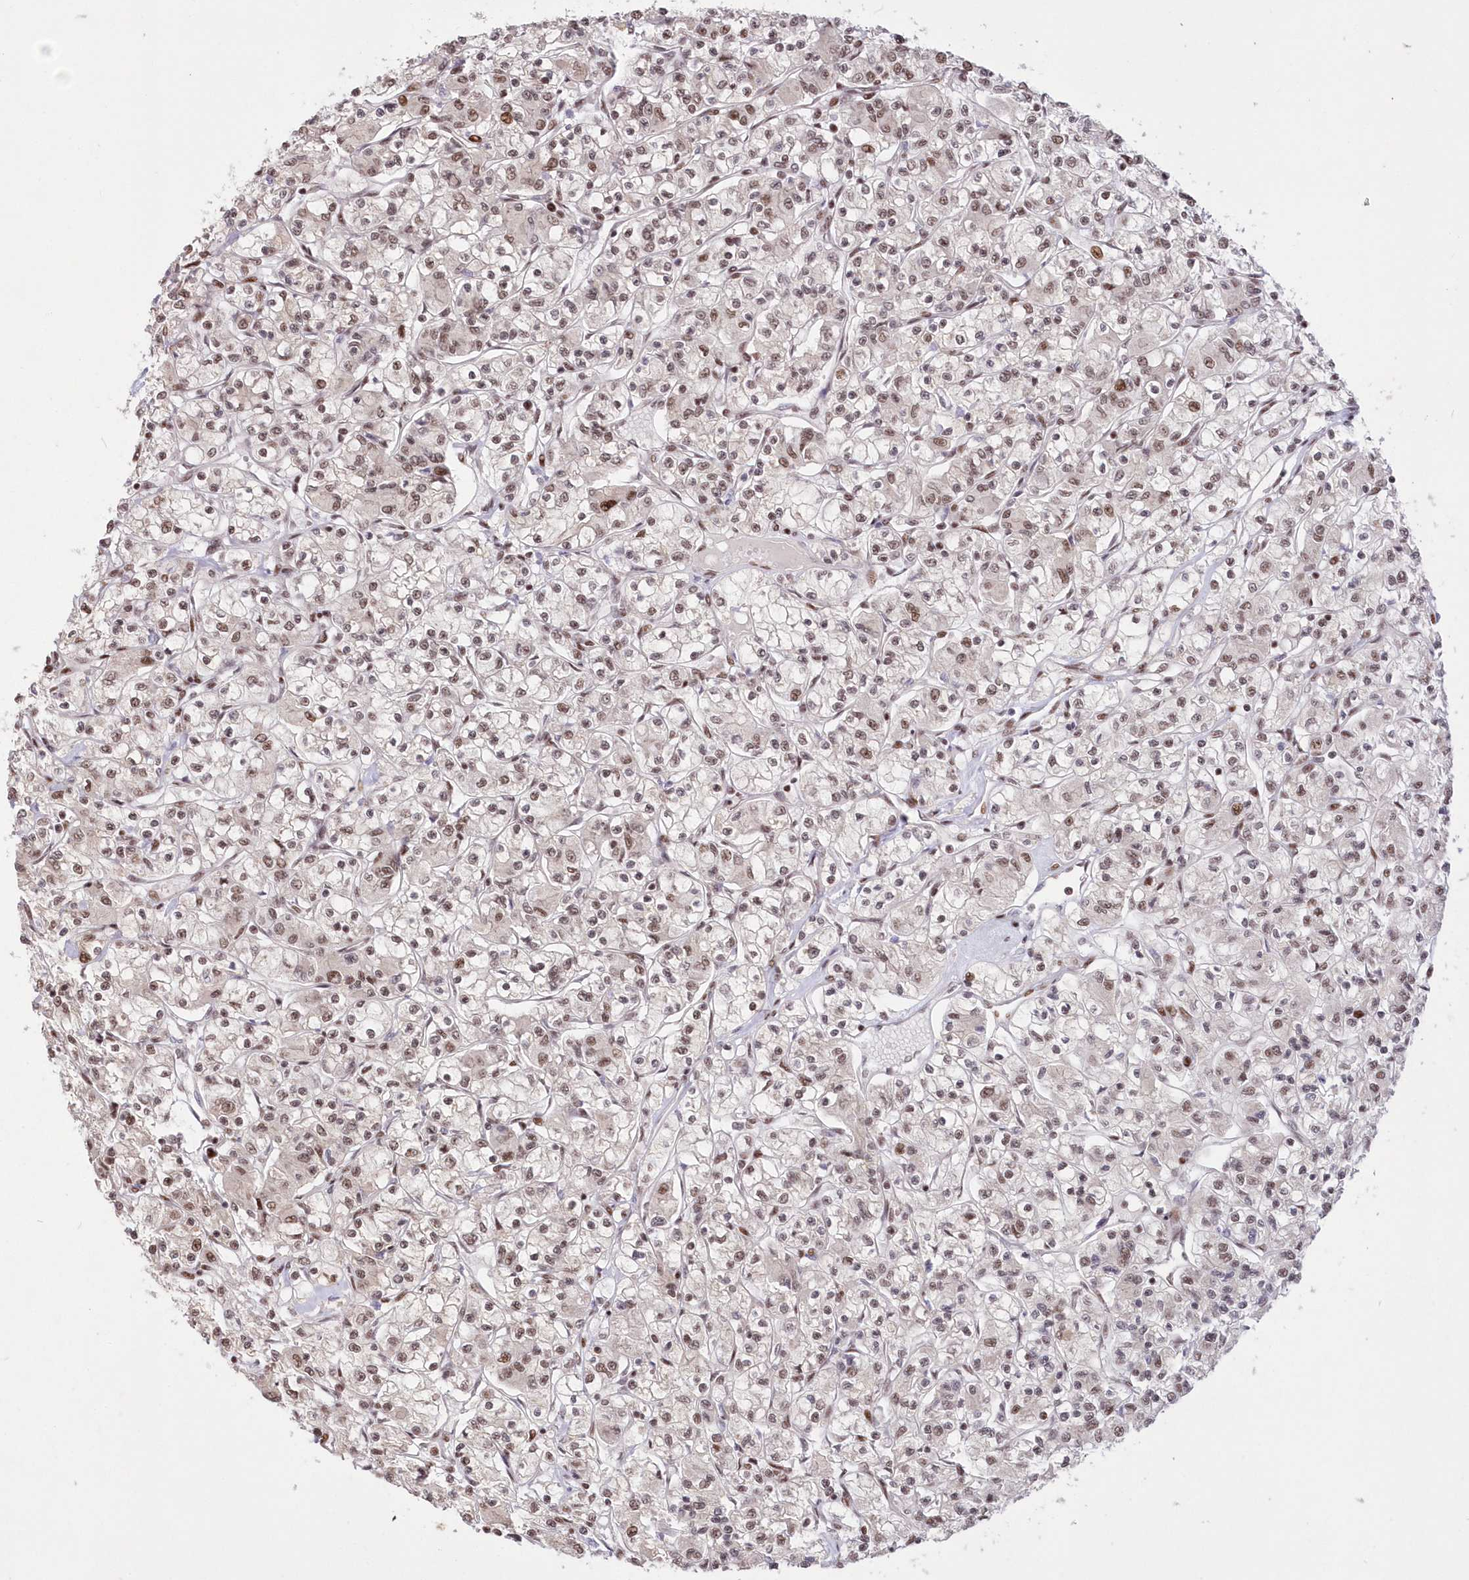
{"staining": {"intensity": "weak", "quantity": ">75%", "location": "nuclear"}, "tissue": "renal cancer", "cell_type": "Tumor cells", "image_type": "cancer", "snomed": [{"axis": "morphology", "description": "Adenocarcinoma, NOS"}, {"axis": "topography", "description": "Kidney"}], "caption": "The image displays immunohistochemical staining of adenocarcinoma (renal). There is weak nuclear expression is present in approximately >75% of tumor cells.", "gene": "WBP1L", "patient": {"sex": "female", "age": 59}}